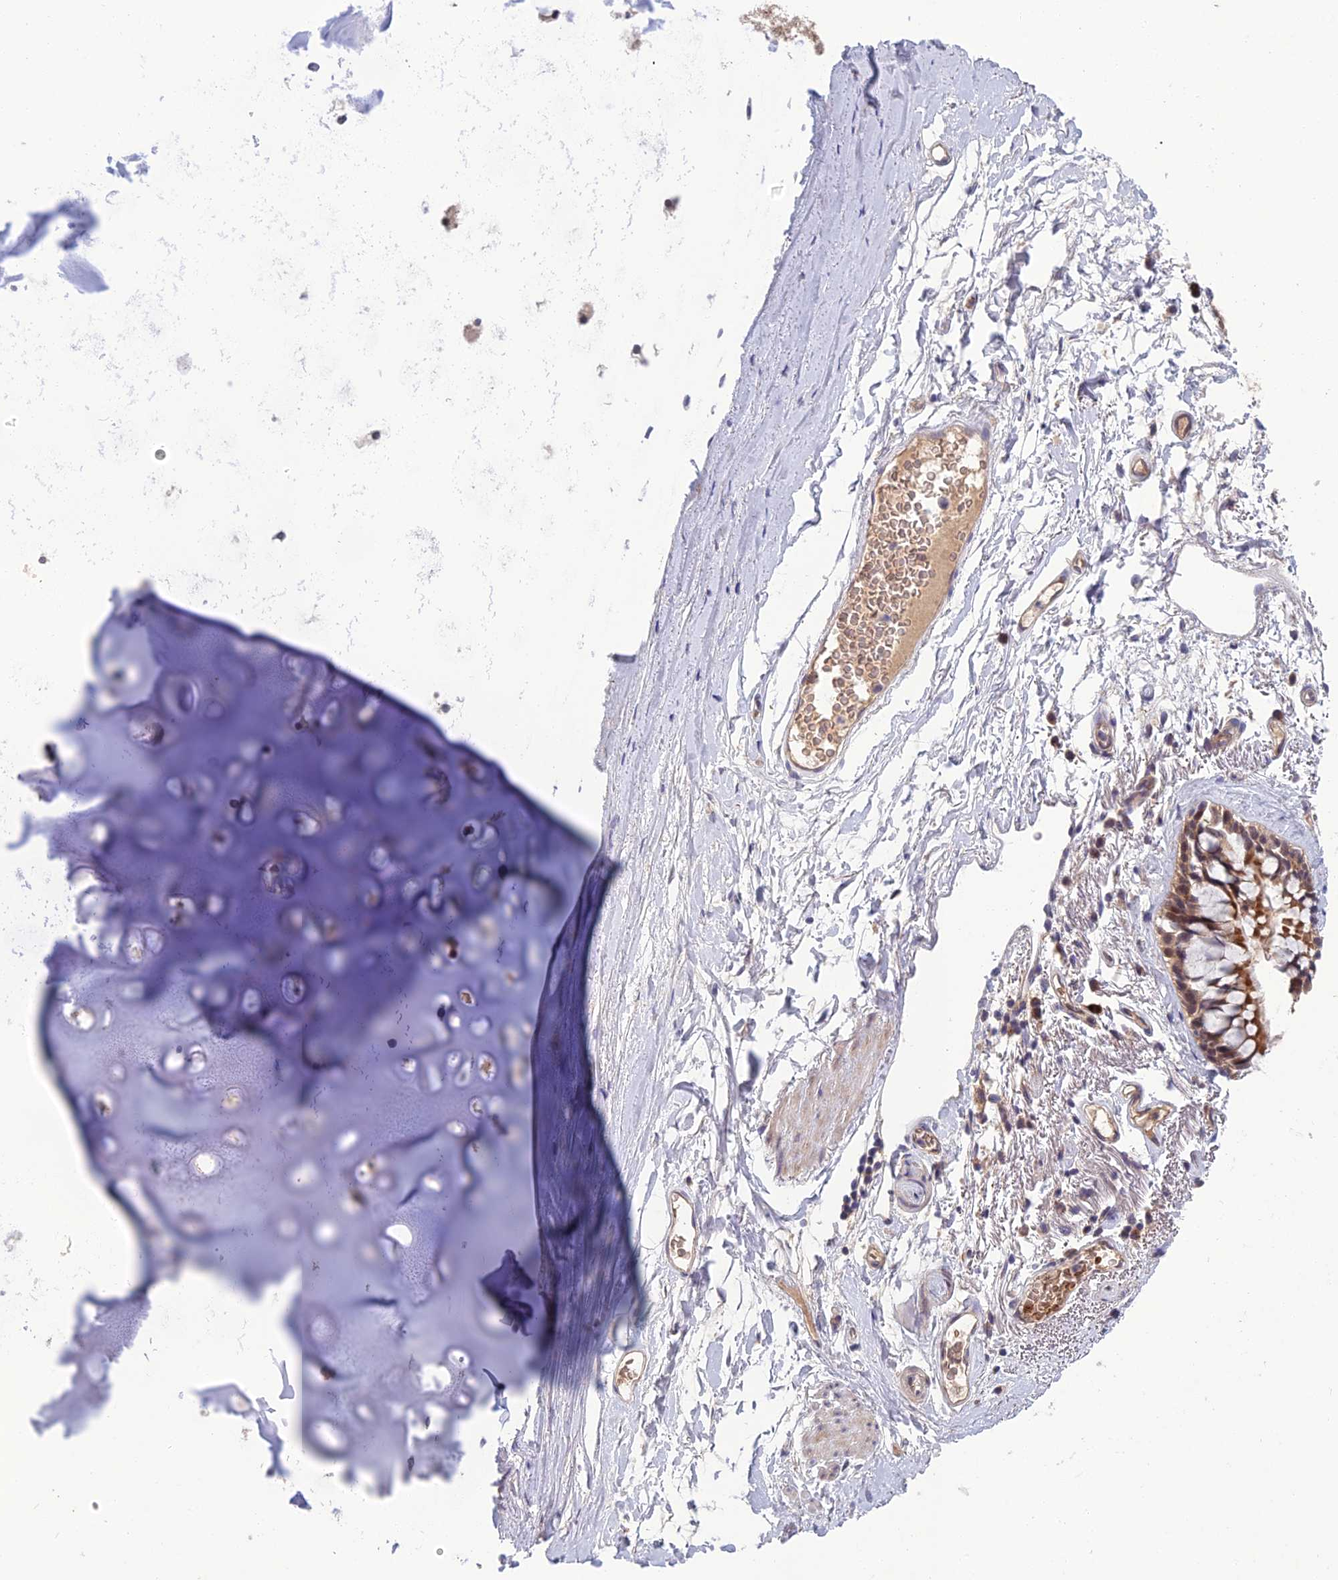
{"staining": {"intensity": "negative", "quantity": "none", "location": "none"}, "tissue": "adipose tissue", "cell_type": "Adipocytes", "image_type": "normal", "snomed": [{"axis": "morphology", "description": "Normal tissue, NOS"}, {"axis": "topography", "description": "Lymph node"}, {"axis": "topography", "description": "Bronchus"}], "caption": "Histopathology image shows no significant protein expression in adipocytes of normal adipose tissue.", "gene": "GIPC1", "patient": {"sex": "male", "age": 63}}